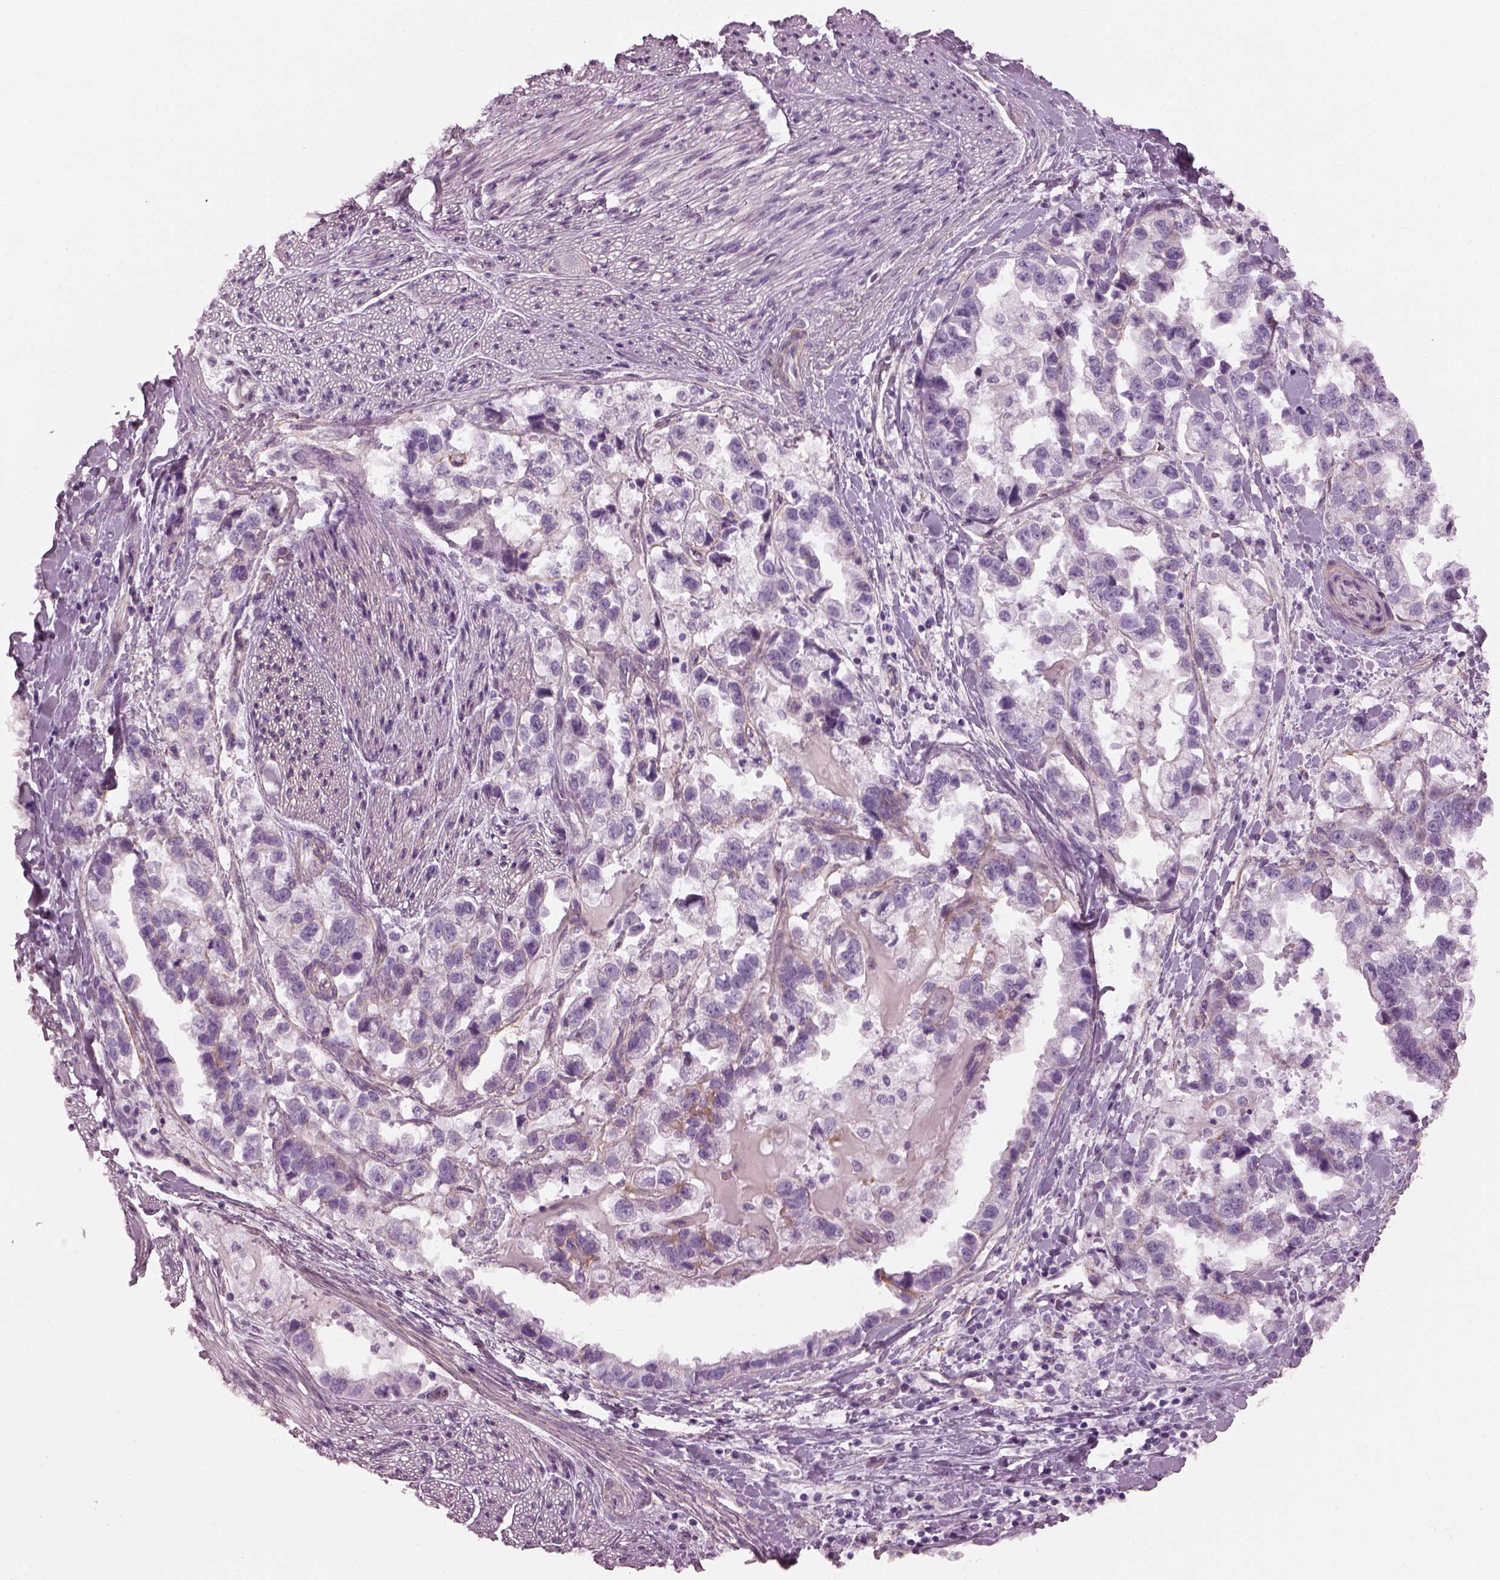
{"staining": {"intensity": "negative", "quantity": "none", "location": "none"}, "tissue": "stomach cancer", "cell_type": "Tumor cells", "image_type": "cancer", "snomed": [{"axis": "morphology", "description": "Adenocarcinoma, NOS"}, {"axis": "topography", "description": "Stomach"}], "caption": "Immunohistochemical staining of stomach cancer (adenocarcinoma) shows no significant expression in tumor cells.", "gene": "BFSP1", "patient": {"sex": "male", "age": 59}}